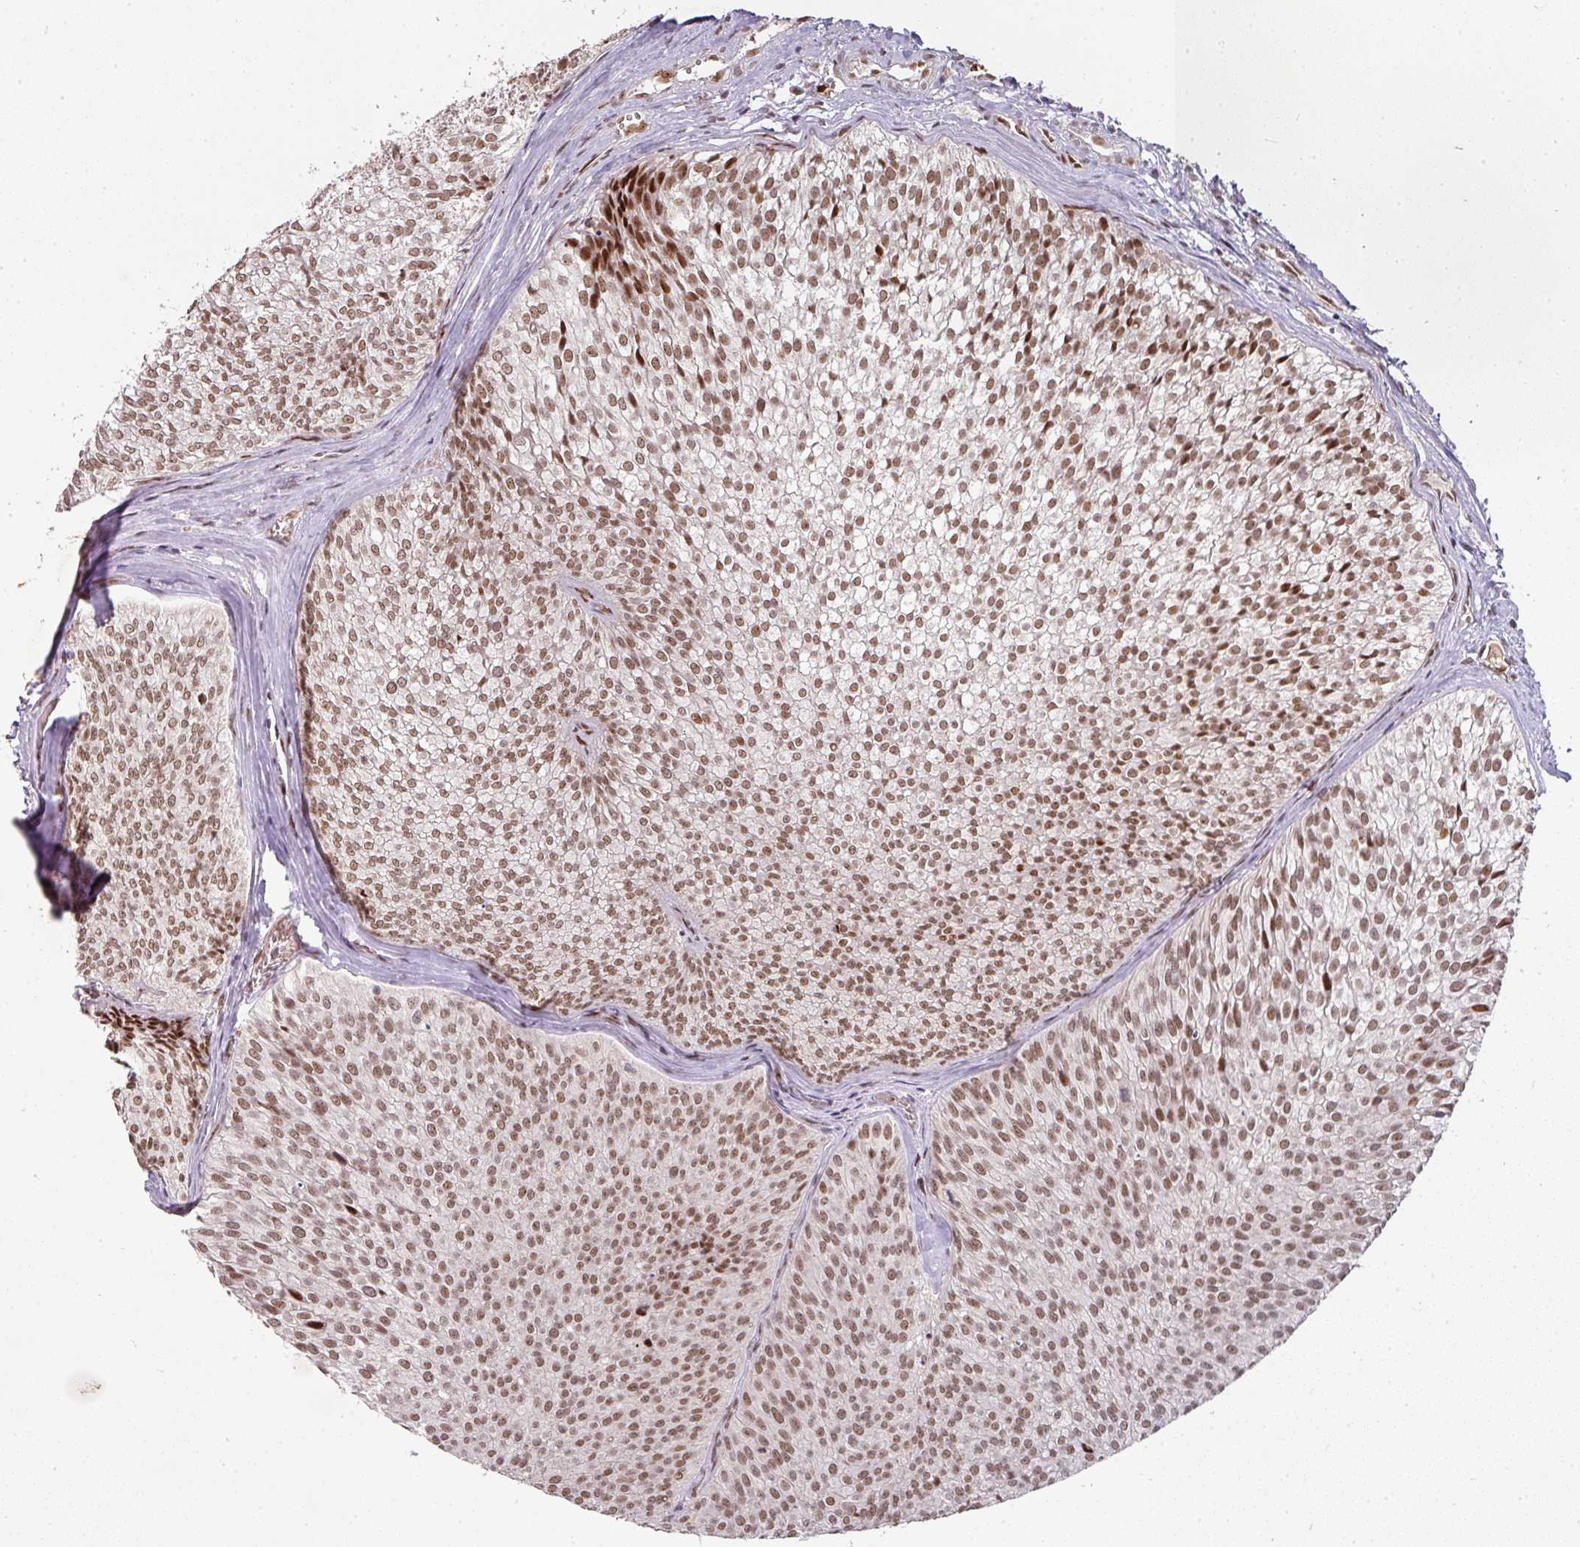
{"staining": {"intensity": "moderate", "quantity": ">75%", "location": "nuclear"}, "tissue": "urothelial cancer", "cell_type": "Tumor cells", "image_type": "cancer", "snomed": [{"axis": "morphology", "description": "Urothelial carcinoma, Low grade"}, {"axis": "topography", "description": "Urinary bladder"}], "caption": "A high-resolution image shows IHC staining of urothelial cancer, which exhibits moderate nuclear expression in approximately >75% of tumor cells. (IHC, brightfield microscopy, high magnification).", "gene": "NEIL1", "patient": {"sex": "male", "age": 91}}